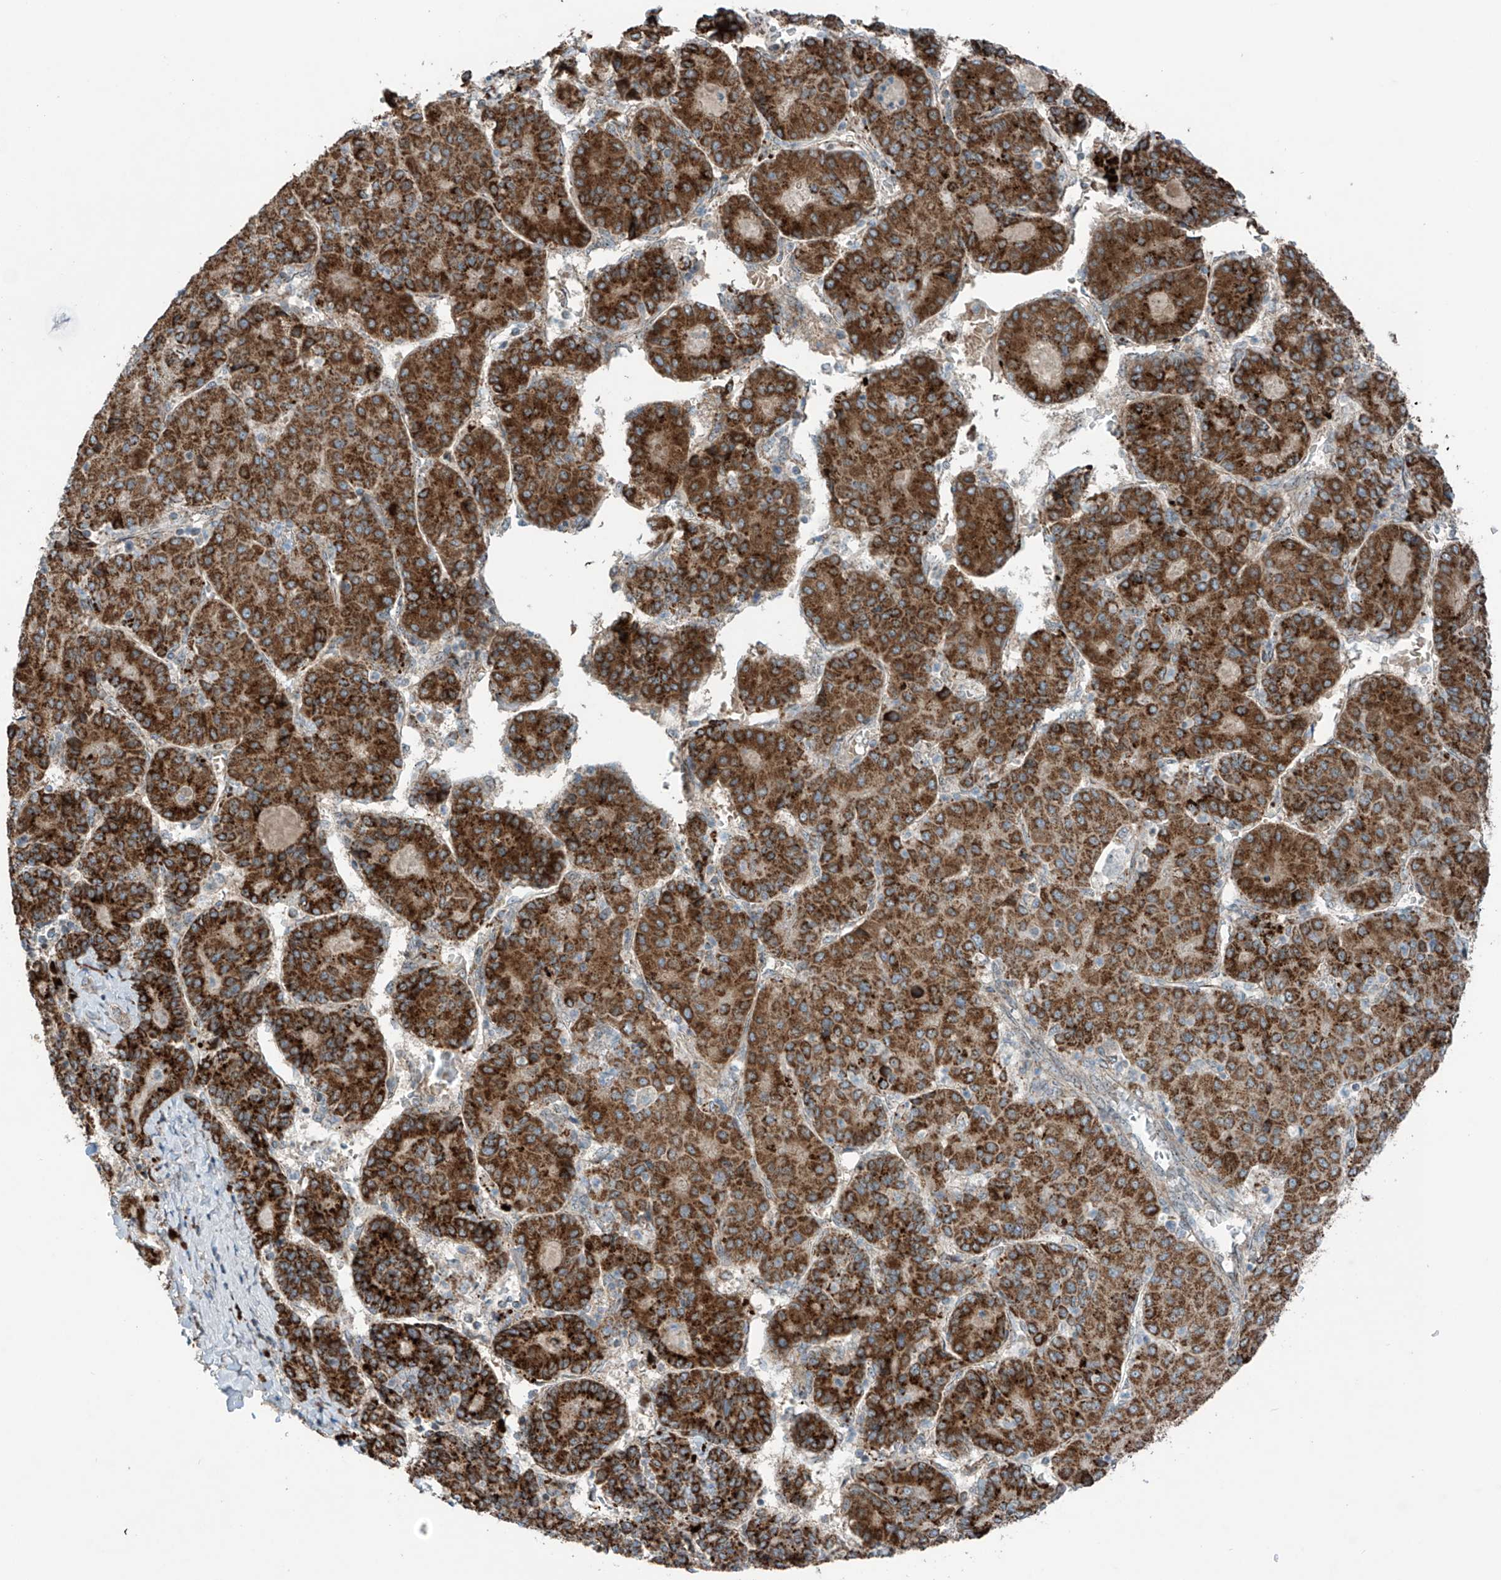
{"staining": {"intensity": "strong", "quantity": ">75%", "location": "cytoplasmic/membranous"}, "tissue": "liver cancer", "cell_type": "Tumor cells", "image_type": "cancer", "snomed": [{"axis": "morphology", "description": "Carcinoma, Hepatocellular, NOS"}, {"axis": "topography", "description": "Liver"}], "caption": "There is high levels of strong cytoplasmic/membranous staining in tumor cells of liver cancer (hepatocellular carcinoma), as demonstrated by immunohistochemical staining (brown color).", "gene": "SAMD3", "patient": {"sex": "male", "age": 65}}